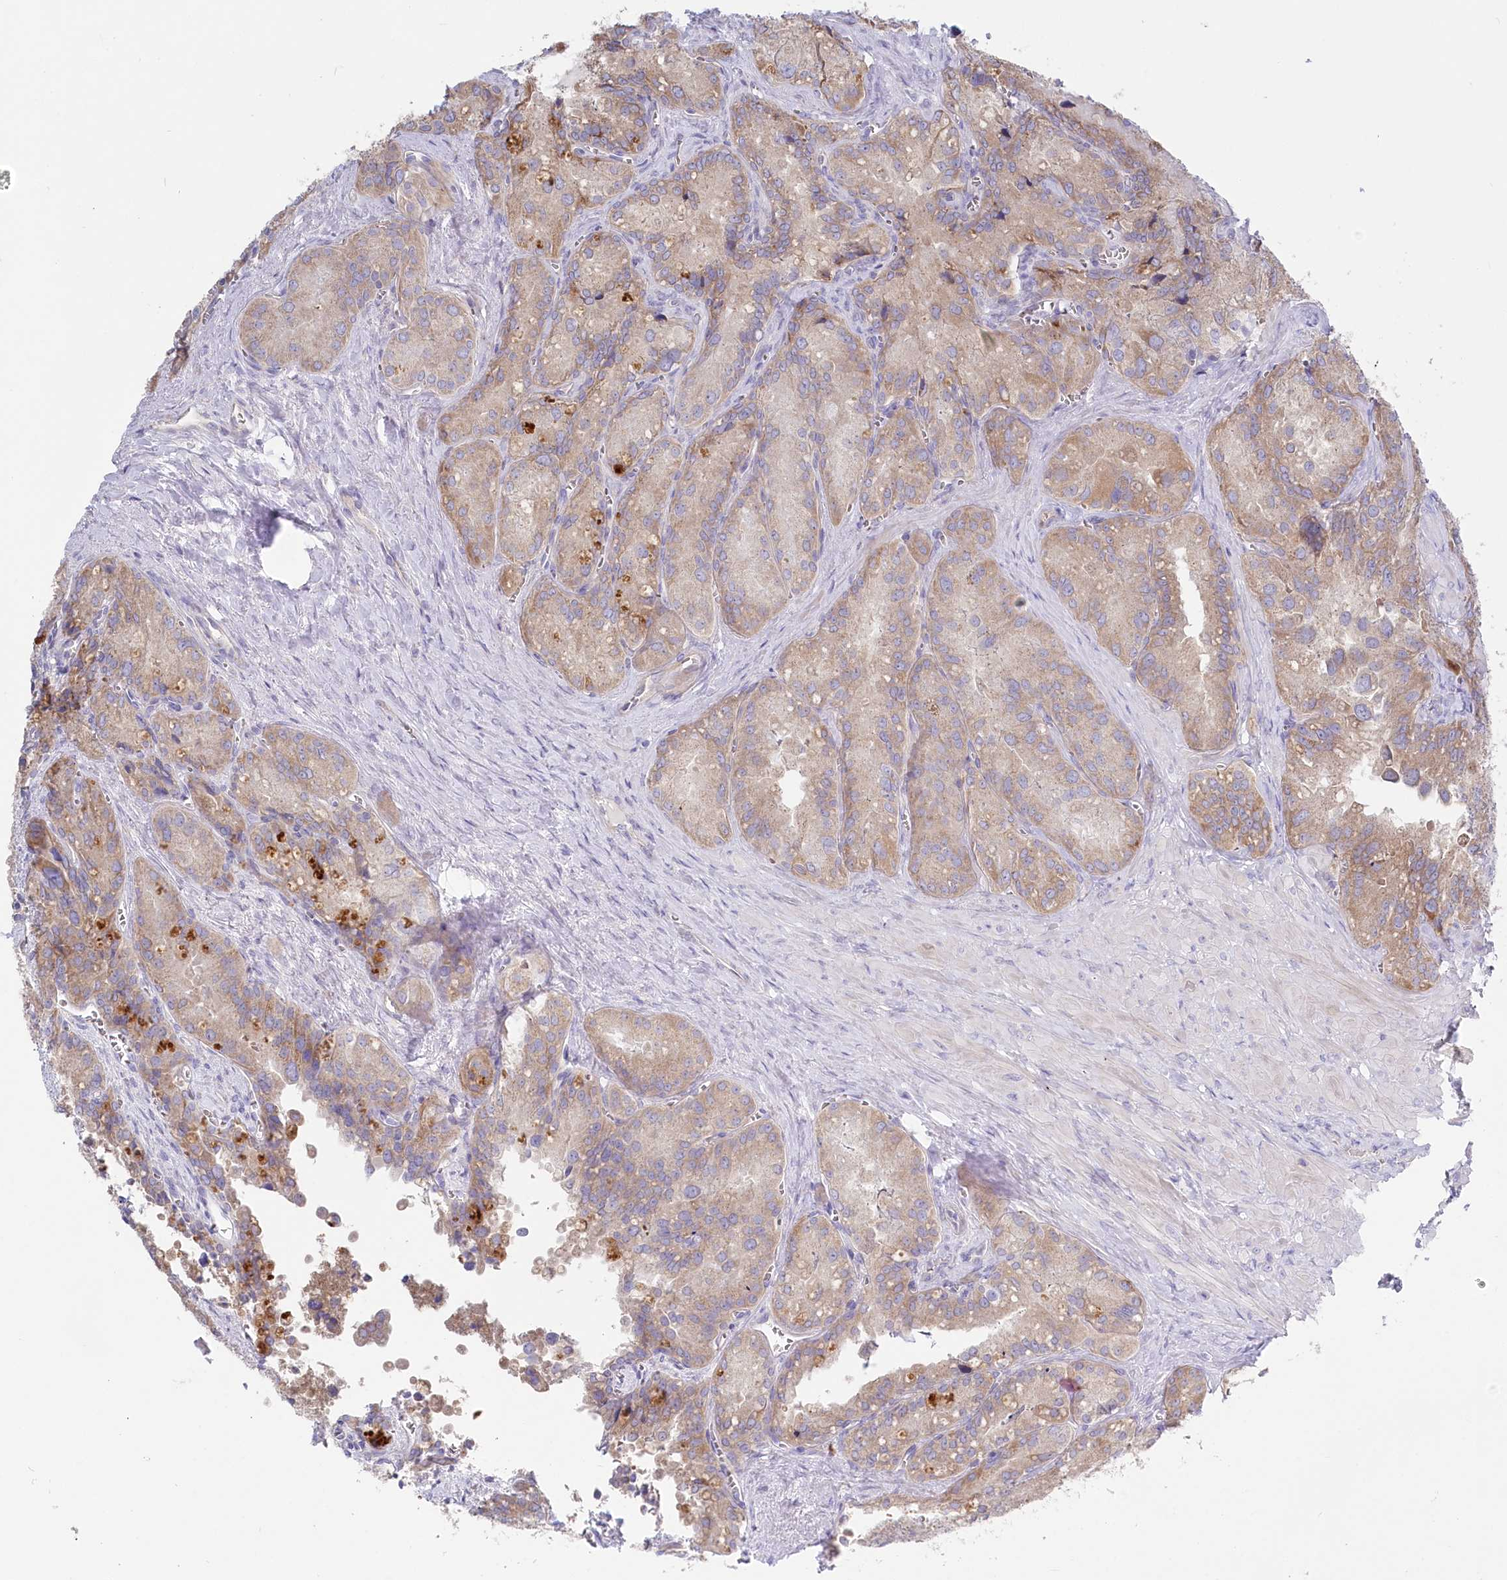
{"staining": {"intensity": "weak", "quantity": ">75%", "location": "cytoplasmic/membranous"}, "tissue": "seminal vesicle", "cell_type": "Glandular cells", "image_type": "normal", "snomed": [{"axis": "morphology", "description": "Normal tissue, NOS"}, {"axis": "topography", "description": "Seminal veicle"}], "caption": "The image displays a brown stain indicating the presence of a protein in the cytoplasmic/membranous of glandular cells in seminal vesicle.", "gene": "POGLUT1", "patient": {"sex": "male", "age": 62}}